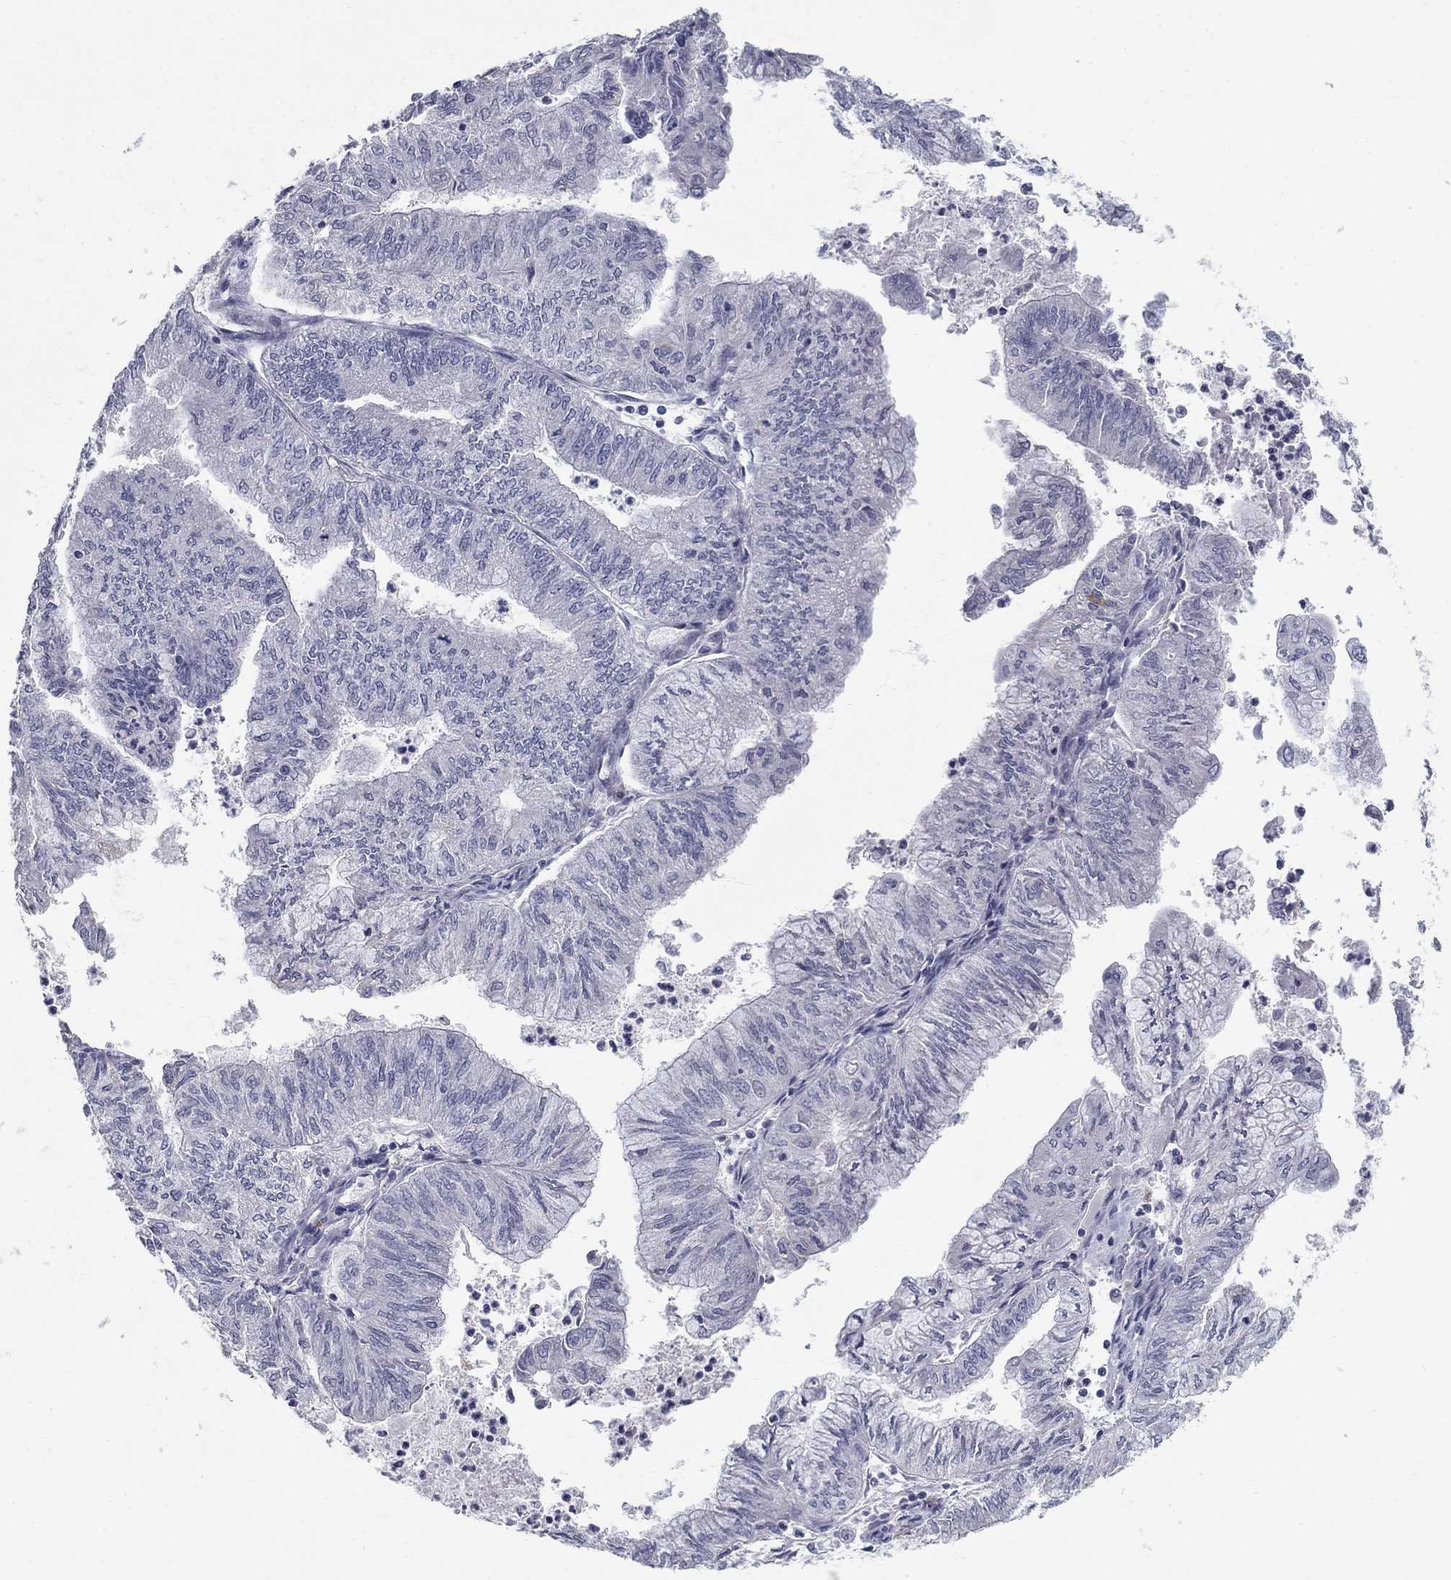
{"staining": {"intensity": "negative", "quantity": "none", "location": "none"}, "tissue": "endometrial cancer", "cell_type": "Tumor cells", "image_type": "cancer", "snomed": [{"axis": "morphology", "description": "Adenocarcinoma, NOS"}, {"axis": "topography", "description": "Endometrium"}], "caption": "This histopathology image is of endometrial cancer (adenocarcinoma) stained with immunohistochemistry to label a protein in brown with the nuclei are counter-stained blue. There is no expression in tumor cells.", "gene": "NTRK2", "patient": {"sex": "female", "age": 59}}